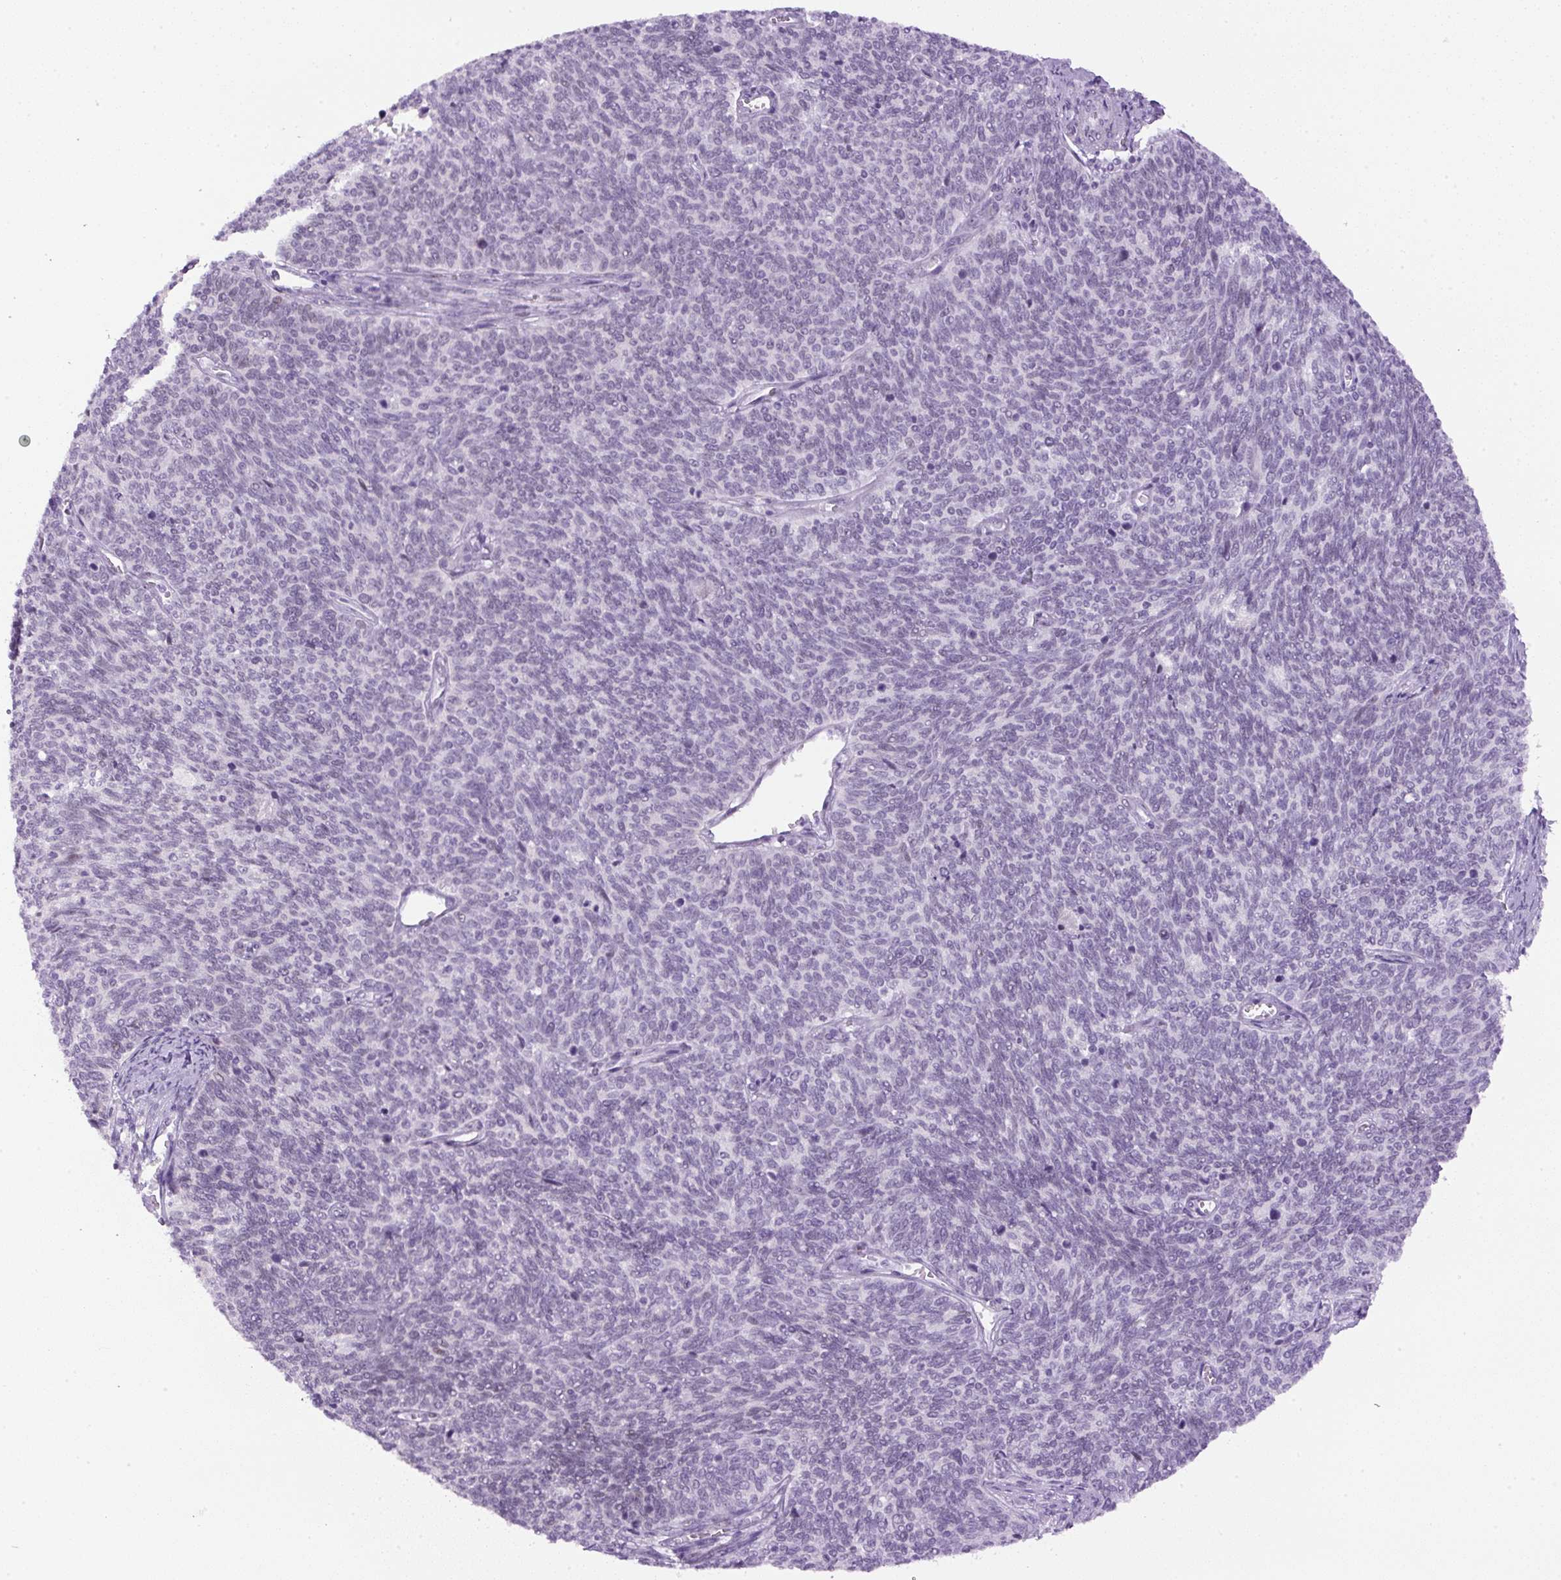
{"staining": {"intensity": "negative", "quantity": "none", "location": "none"}, "tissue": "cervical cancer", "cell_type": "Tumor cells", "image_type": "cancer", "snomed": [{"axis": "morphology", "description": "Squamous cell carcinoma, NOS"}, {"axis": "topography", "description": "Cervix"}], "caption": "Tumor cells are negative for protein expression in human cervical squamous cell carcinoma.", "gene": "RHBDD2", "patient": {"sex": "female", "age": 39}}